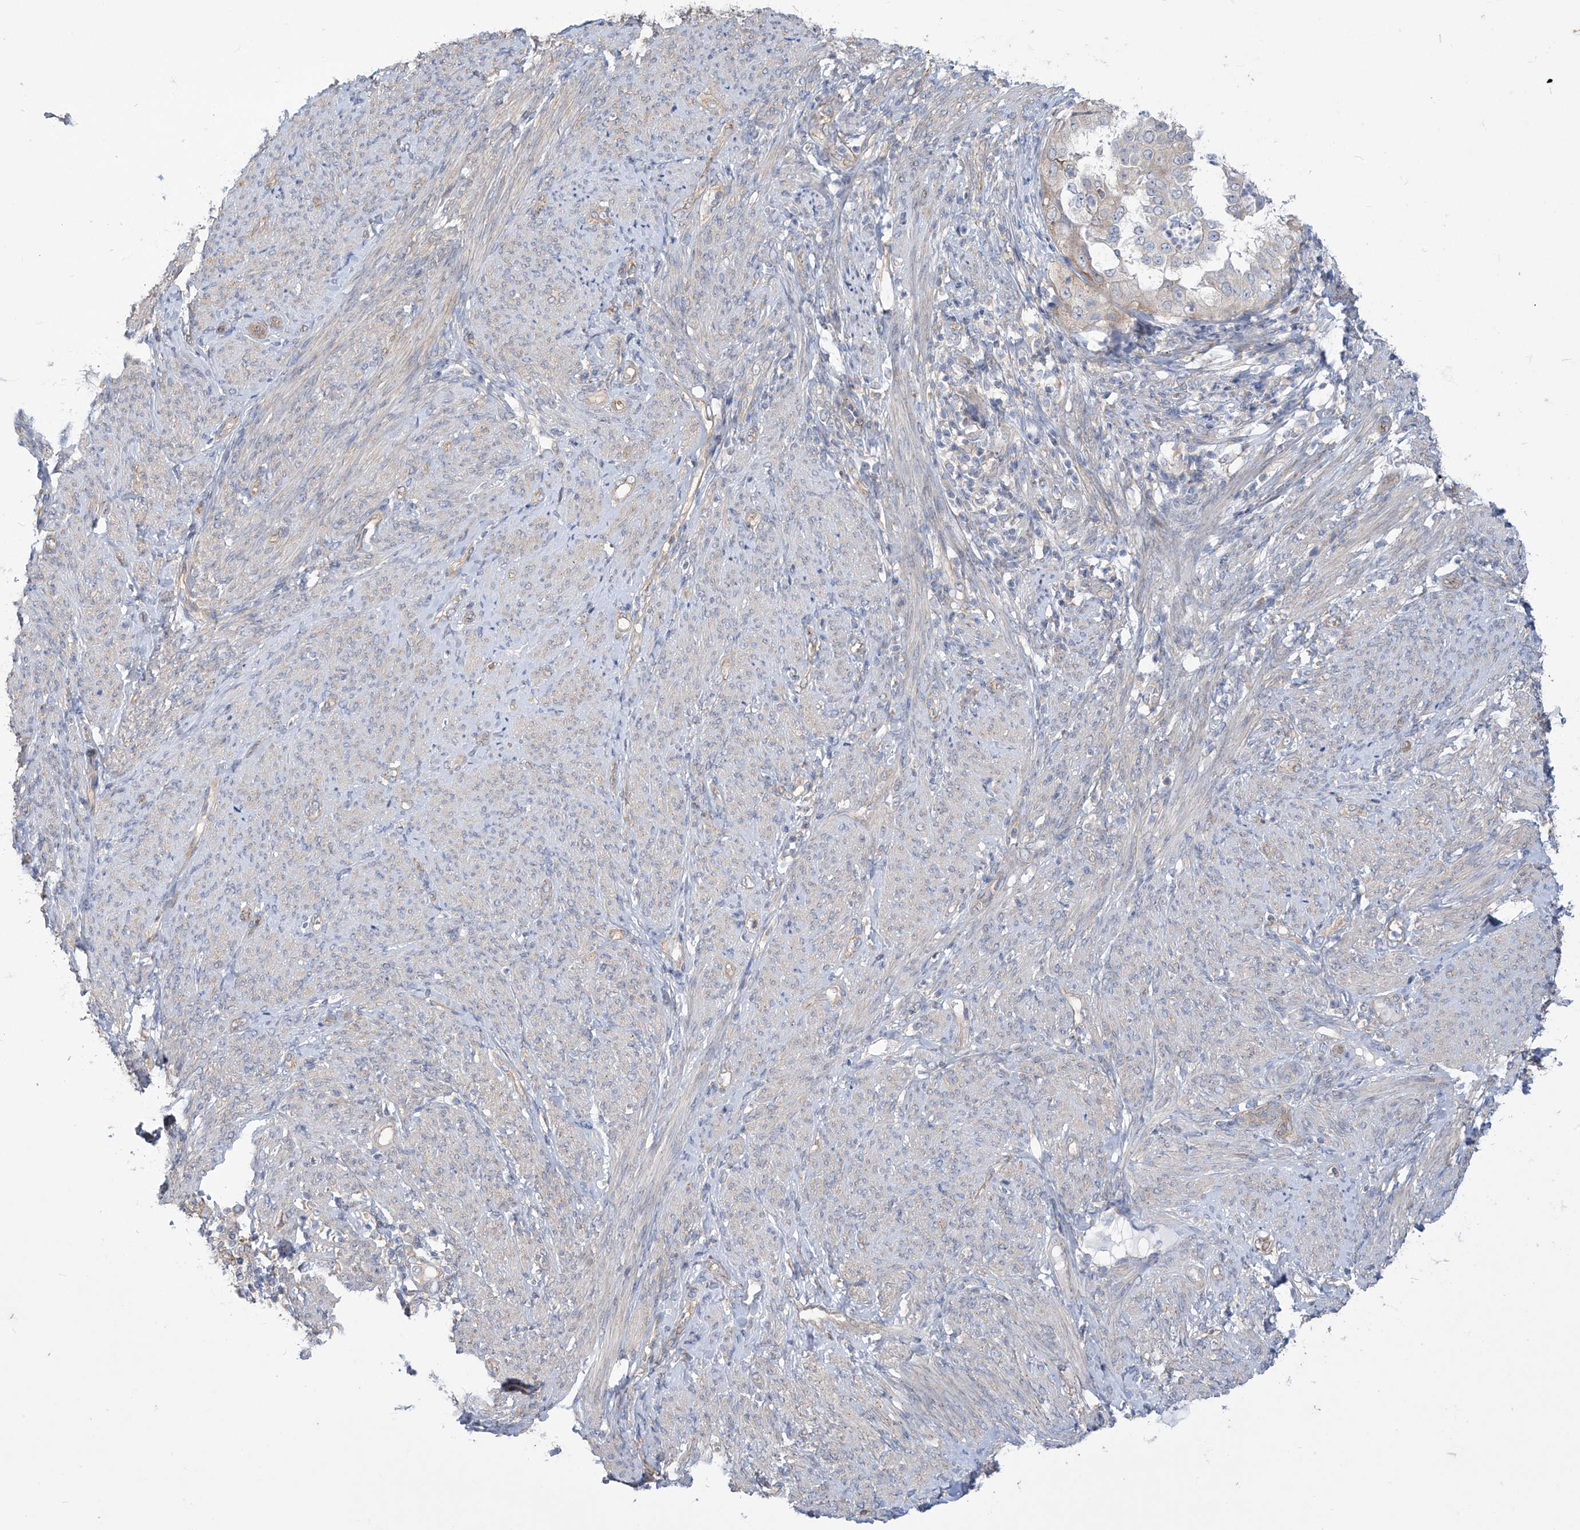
{"staining": {"intensity": "negative", "quantity": "none", "location": "none"}, "tissue": "endometrial cancer", "cell_type": "Tumor cells", "image_type": "cancer", "snomed": [{"axis": "morphology", "description": "Adenocarcinoma, NOS"}, {"axis": "topography", "description": "Endometrium"}], "caption": "The histopathology image exhibits no significant expression in tumor cells of adenocarcinoma (endometrial).", "gene": "ADAT2", "patient": {"sex": "female", "age": 85}}